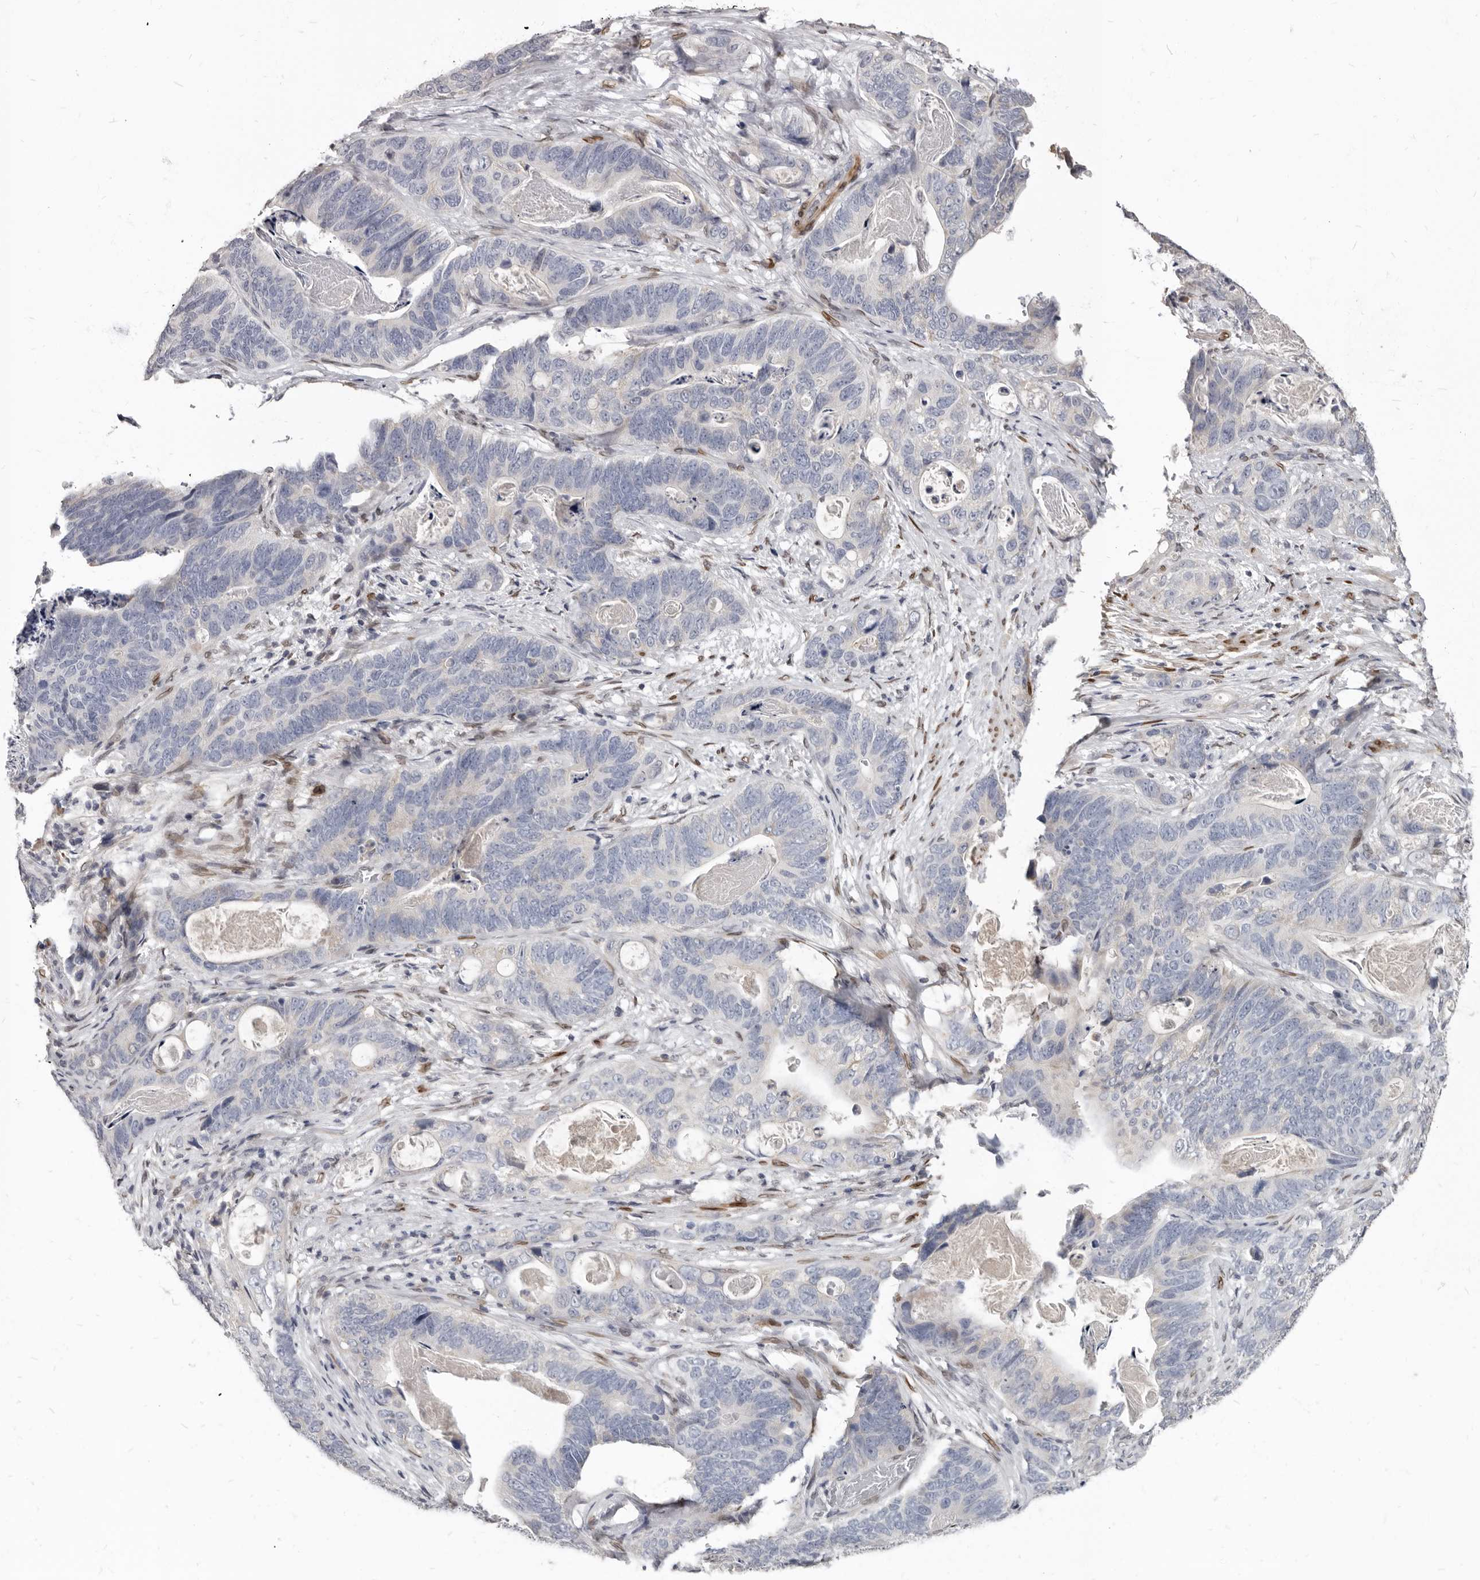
{"staining": {"intensity": "negative", "quantity": "none", "location": "none"}, "tissue": "stomach cancer", "cell_type": "Tumor cells", "image_type": "cancer", "snomed": [{"axis": "morphology", "description": "Normal tissue, NOS"}, {"axis": "morphology", "description": "Adenocarcinoma, NOS"}, {"axis": "topography", "description": "Stomach"}], "caption": "IHC histopathology image of human stomach cancer stained for a protein (brown), which displays no positivity in tumor cells.", "gene": "MRGPRF", "patient": {"sex": "female", "age": 89}}